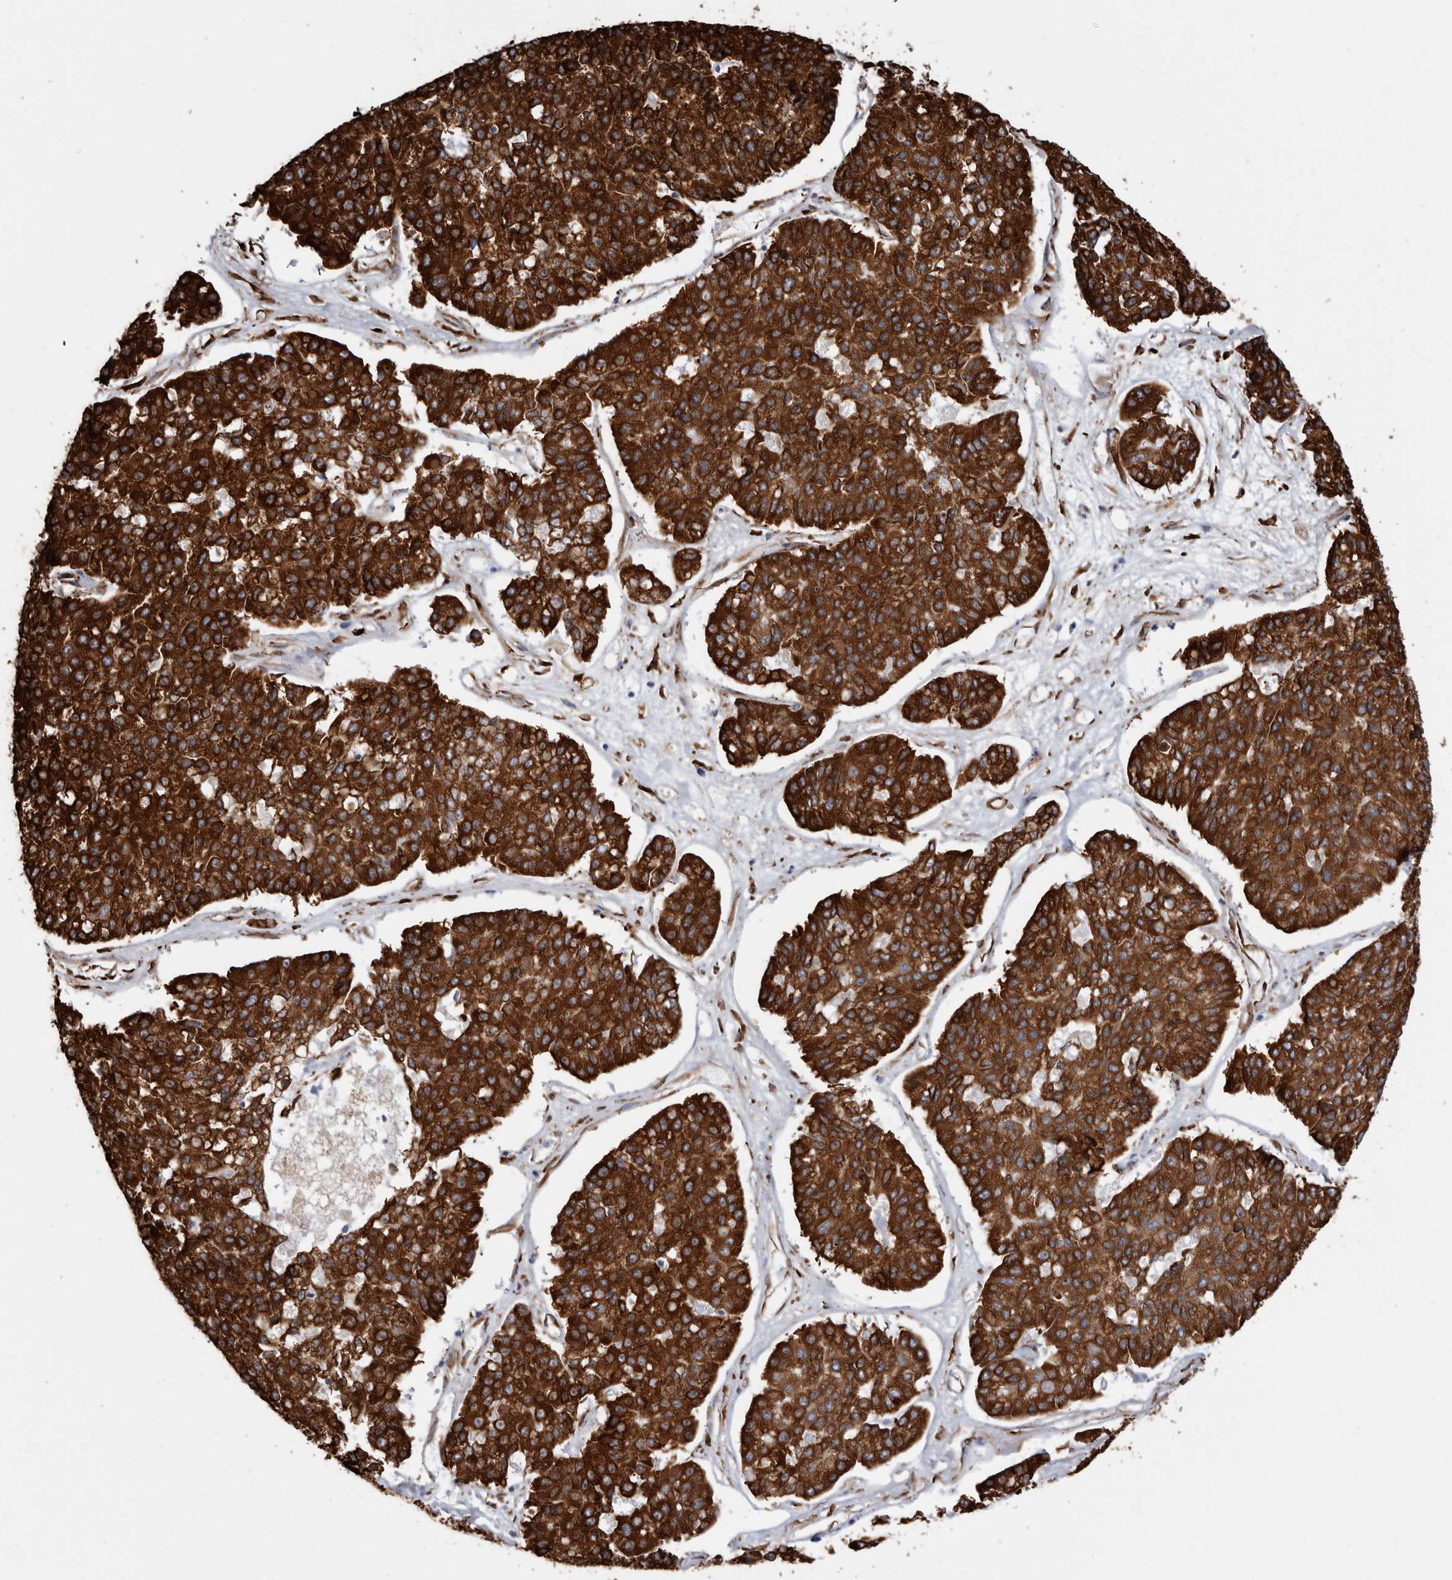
{"staining": {"intensity": "strong", "quantity": ">75%", "location": "cytoplasmic/membranous"}, "tissue": "pancreatic cancer", "cell_type": "Tumor cells", "image_type": "cancer", "snomed": [{"axis": "morphology", "description": "Adenocarcinoma, NOS"}, {"axis": "topography", "description": "Pancreas"}], "caption": "IHC (DAB (3,3'-diaminobenzidine)) staining of pancreatic cancer (adenocarcinoma) reveals strong cytoplasmic/membranous protein expression in about >75% of tumor cells.", "gene": "SEMA3E", "patient": {"sex": "male", "age": 50}}